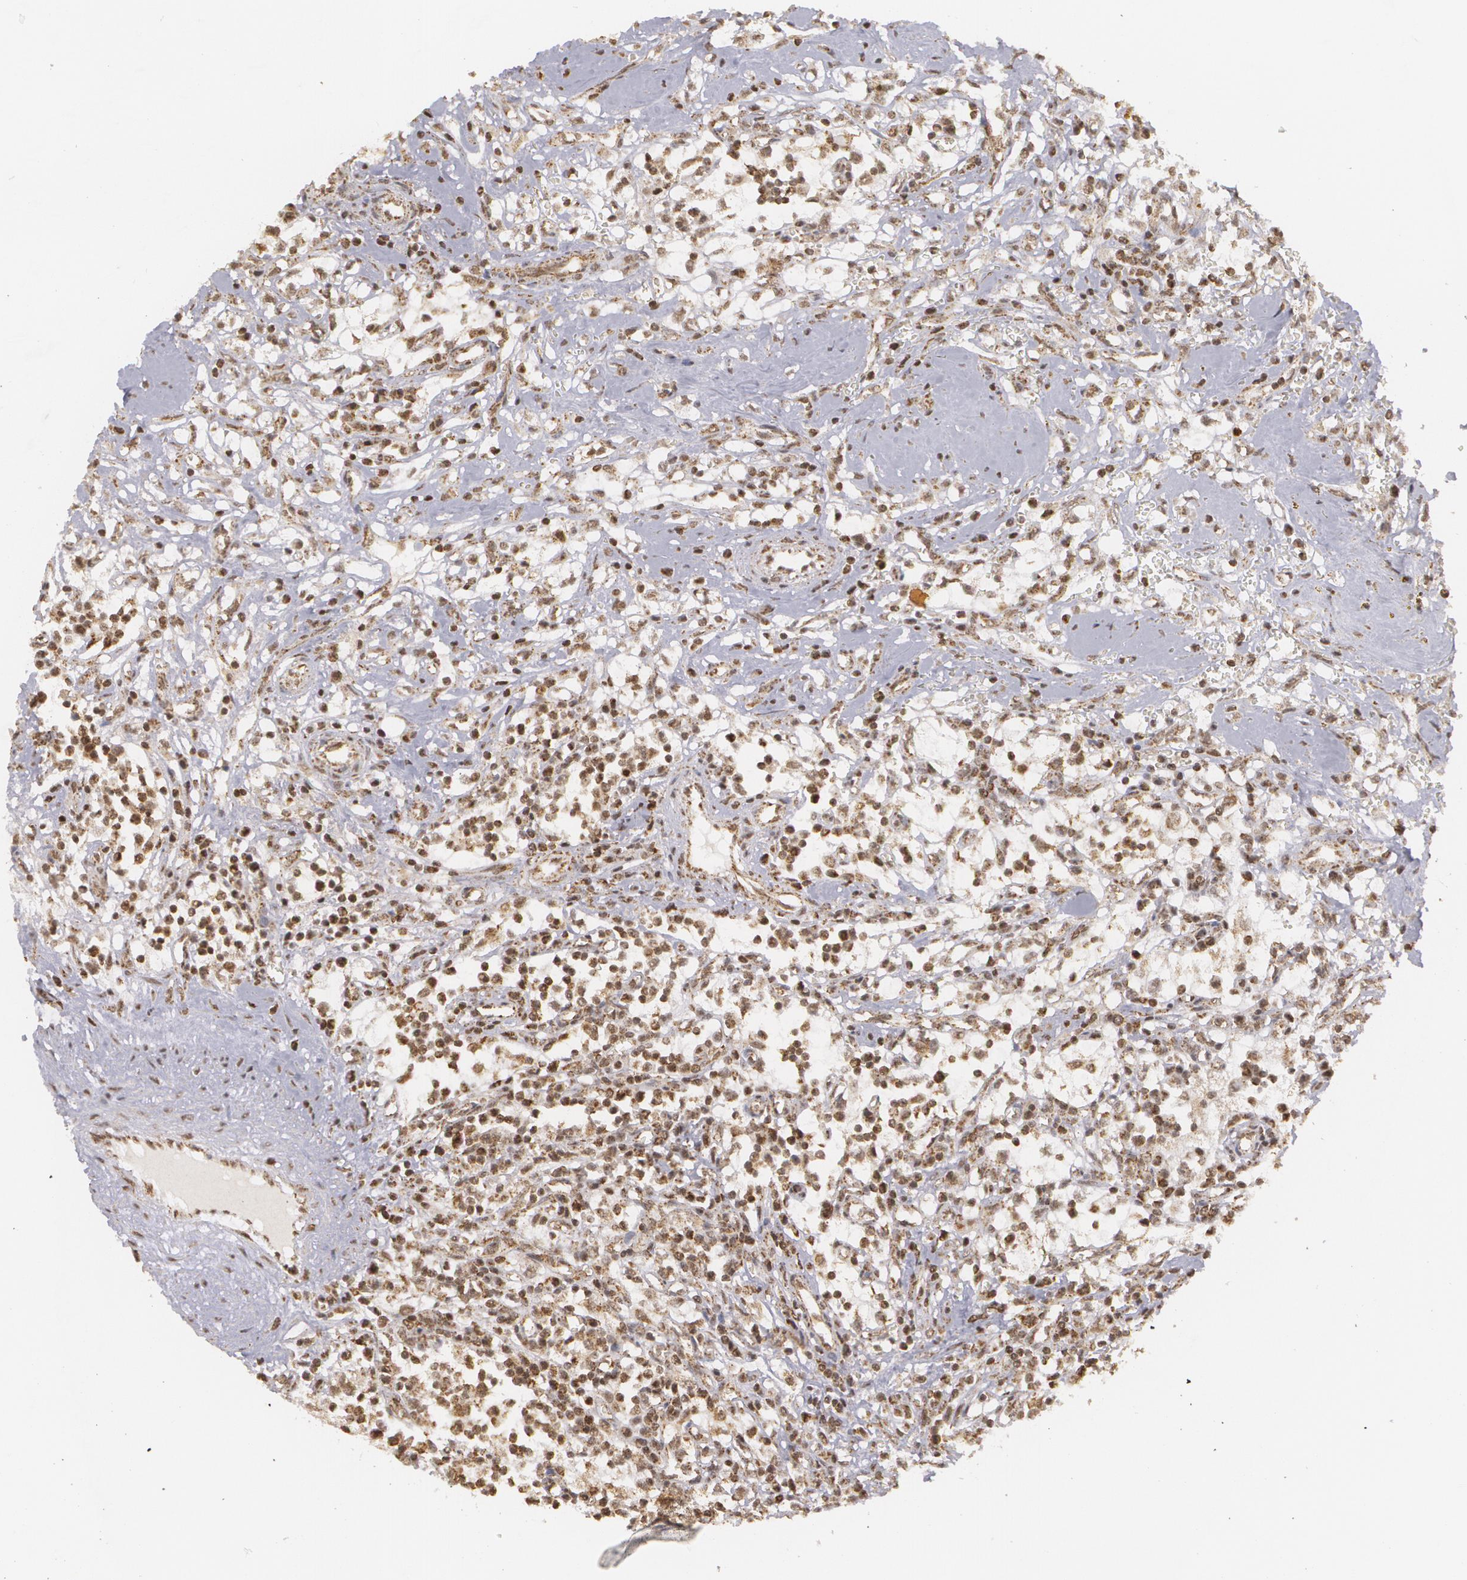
{"staining": {"intensity": "moderate", "quantity": ">75%", "location": "nuclear"}, "tissue": "renal cancer", "cell_type": "Tumor cells", "image_type": "cancer", "snomed": [{"axis": "morphology", "description": "Adenocarcinoma, NOS"}, {"axis": "topography", "description": "Kidney"}], "caption": "DAB immunohistochemical staining of human adenocarcinoma (renal) reveals moderate nuclear protein positivity in about >75% of tumor cells.", "gene": "MXD1", "patient": {"sex": "male", "age": 82}}